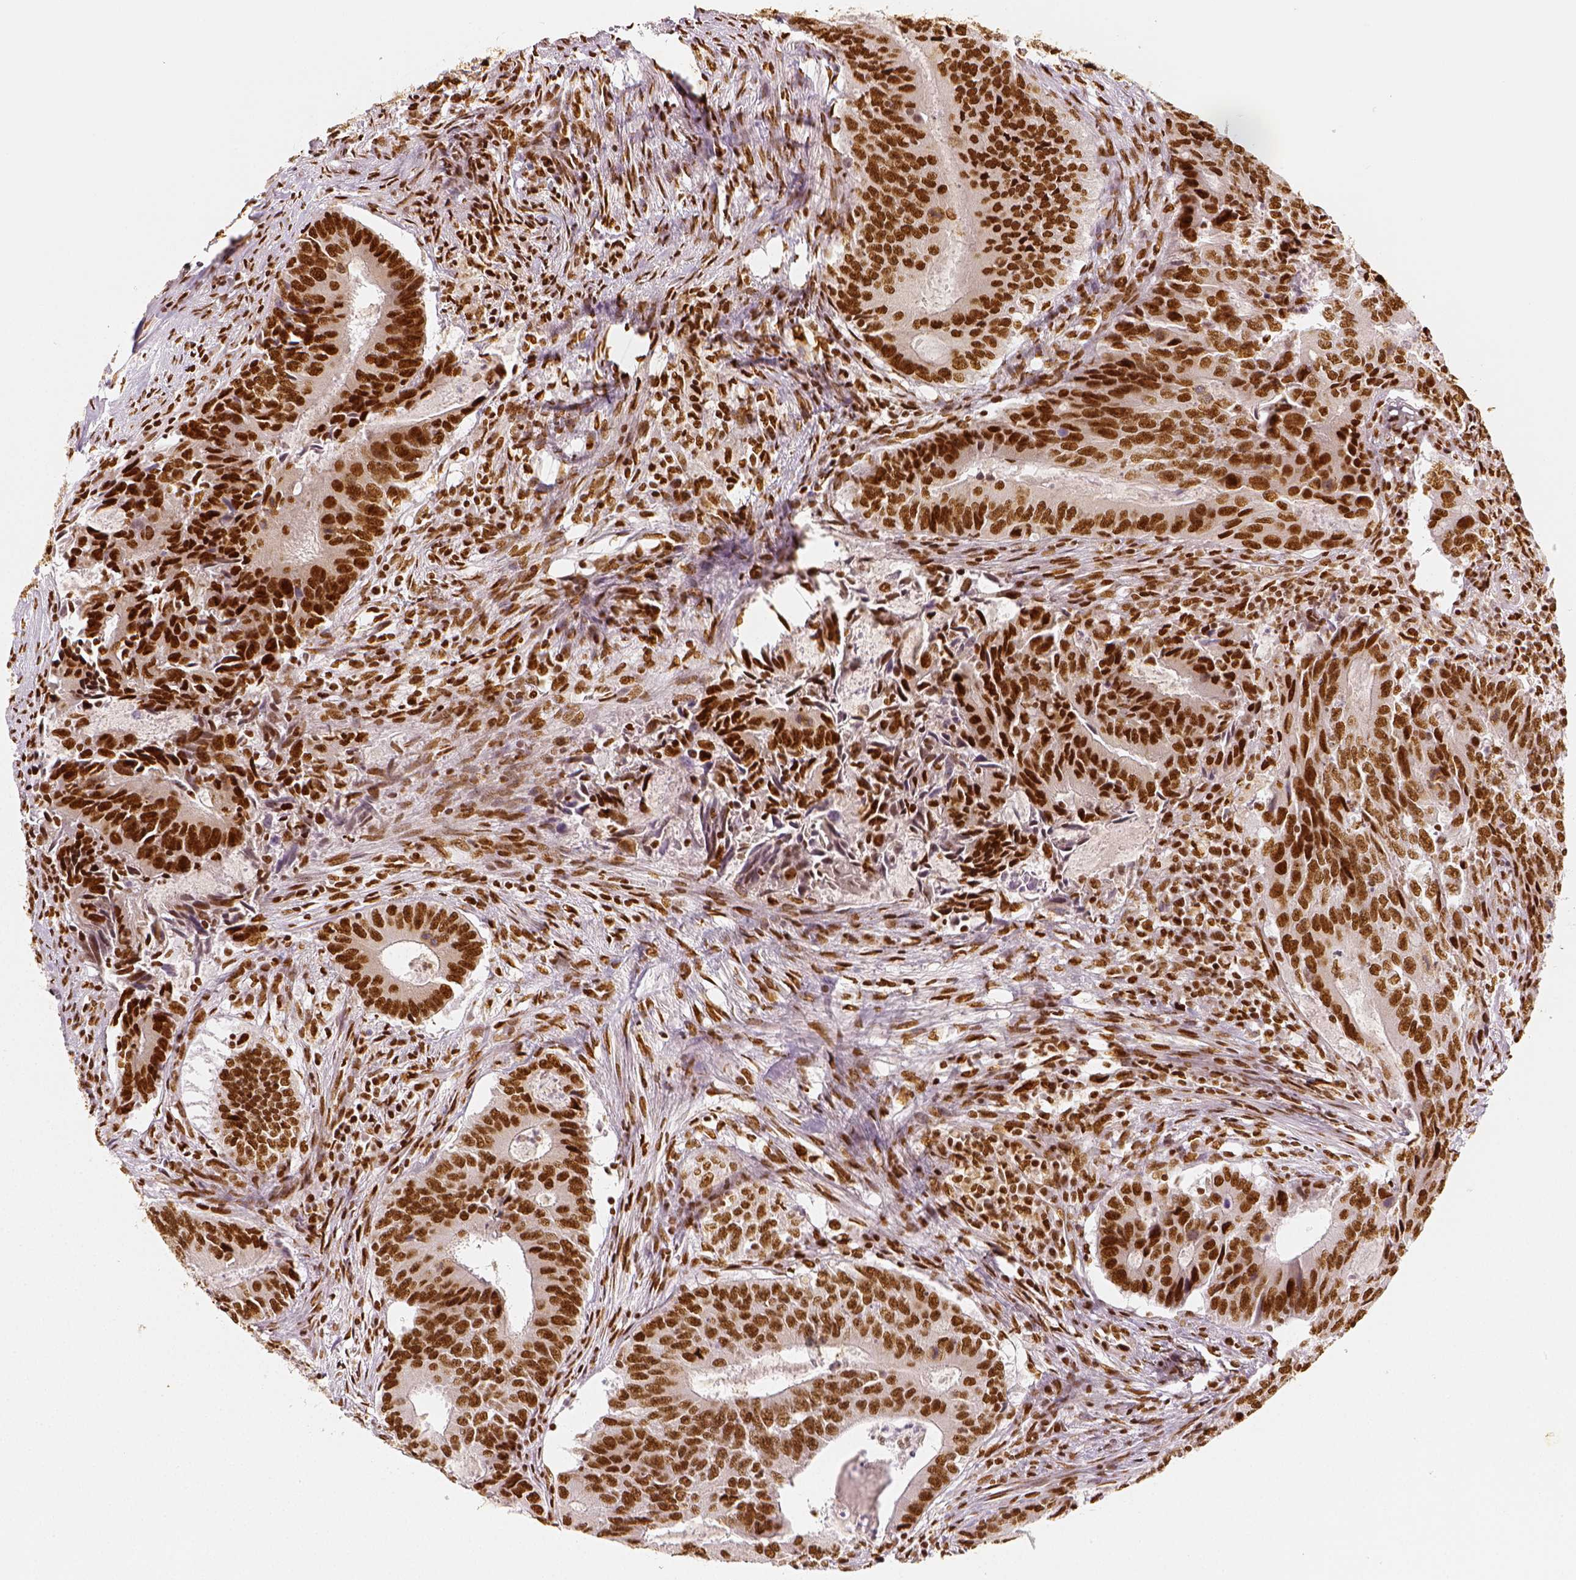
{"staining": {"intensity": "strong", "quantity": ">75%", "location": "nuclear"}, "tissue": "colorectal cancer", "cell_type": "Tumor cells", "image_type": "cancer", "snomed": [{"axis": "morphology", "description": "Adenocarcinoma, NOS"}, {"axis": "topography", "description": "Colon"}], "caption": "Adenocarcinoma (colorectal) stained with immunohistochemistry (IHC) demonstrates strong nuclear staining in approximately >75% of tumor cells. The protein is stained brown, and the nuclei are stained in blue (DAB (3,3'-diaminobenzidine) IHC with brightfield microscopy, high magnification).", "gene": "KDM5B", "patient": {"sex": "male", "age": 67}}